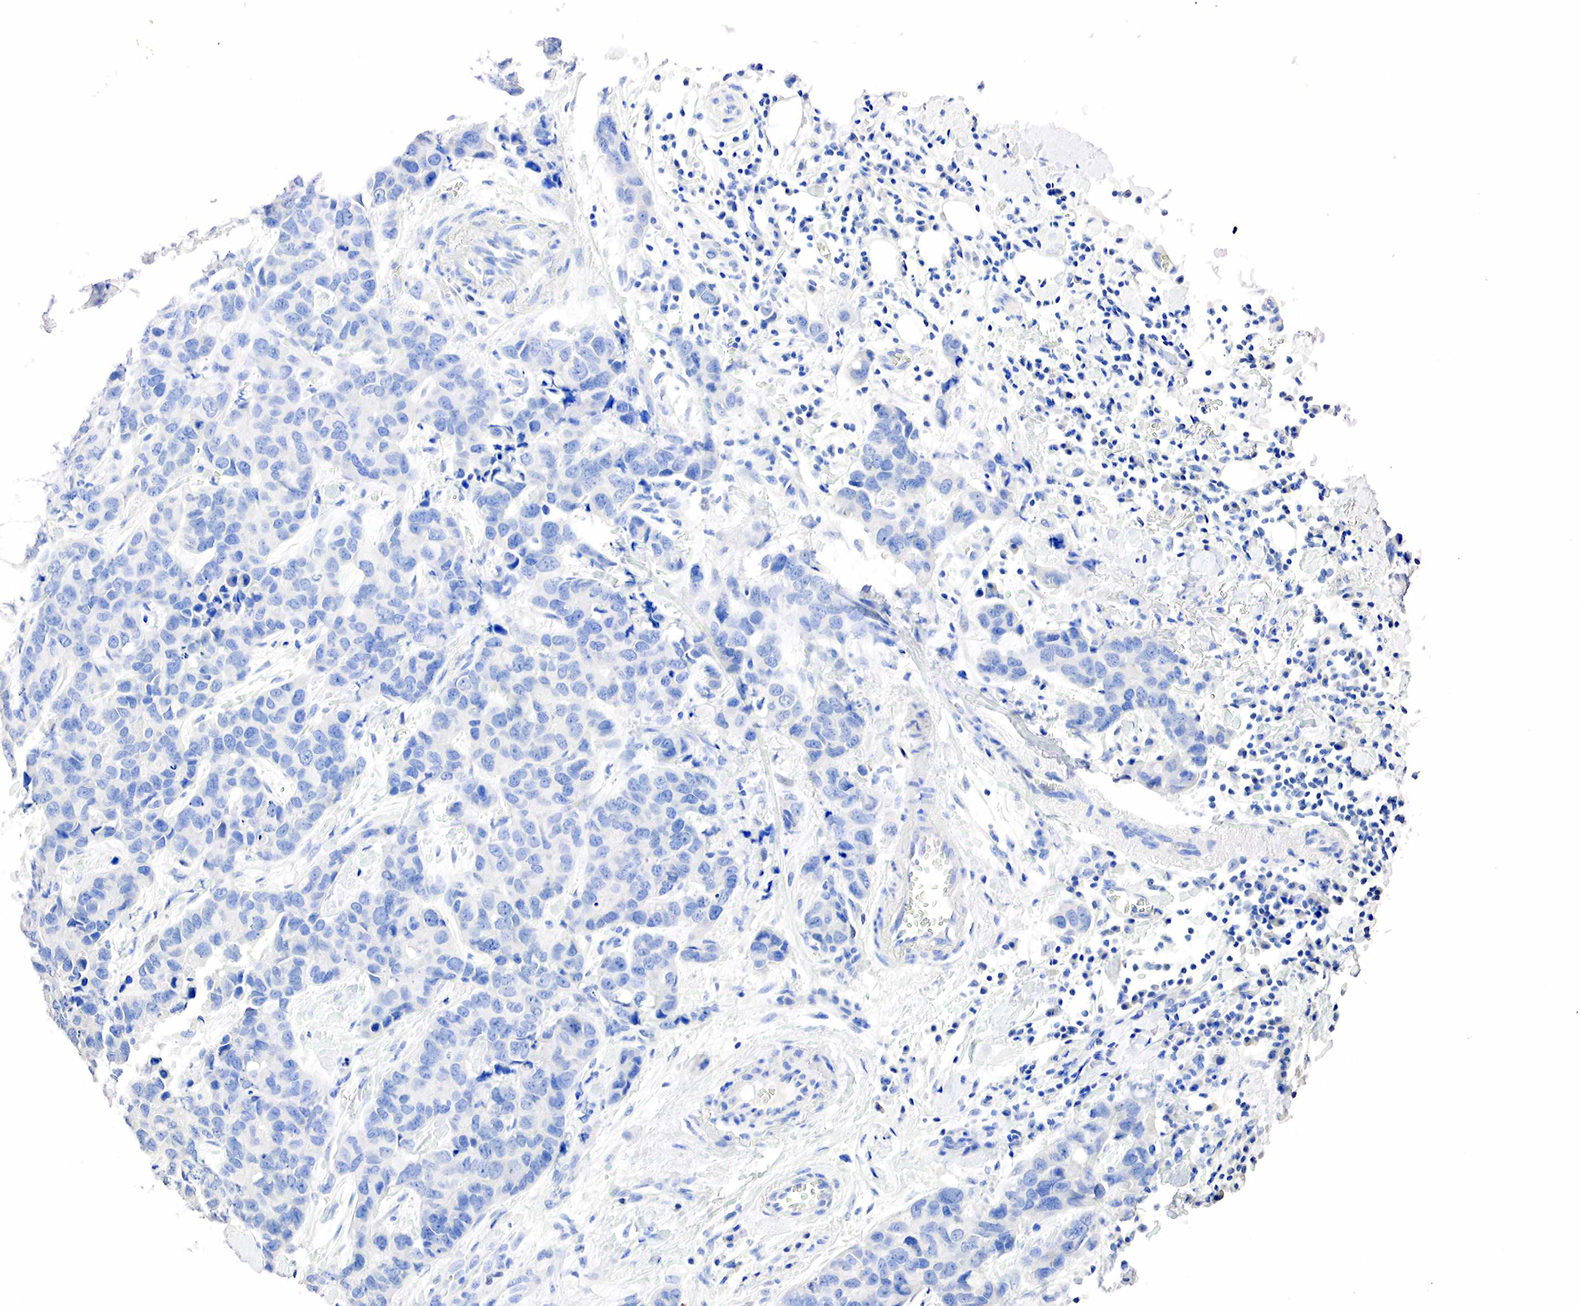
{"staining": {"intensity": "negative", "quantity": "none", "location": "none"}, "tissue": "breast cancer", "cell_type": "Tumor cells", "image_type": "cancer", "snomed": [{"axis": "morphology", "description": "Duct carcinoma"}, {"axis": "topography", "description": "Breast"}], "caption": "The immunohistochemistry histopathology image has no significant positivity in tumor cells of breast cancer tissue.", "gene": "SST", "patient": {"sex": "female", "age": 91}}